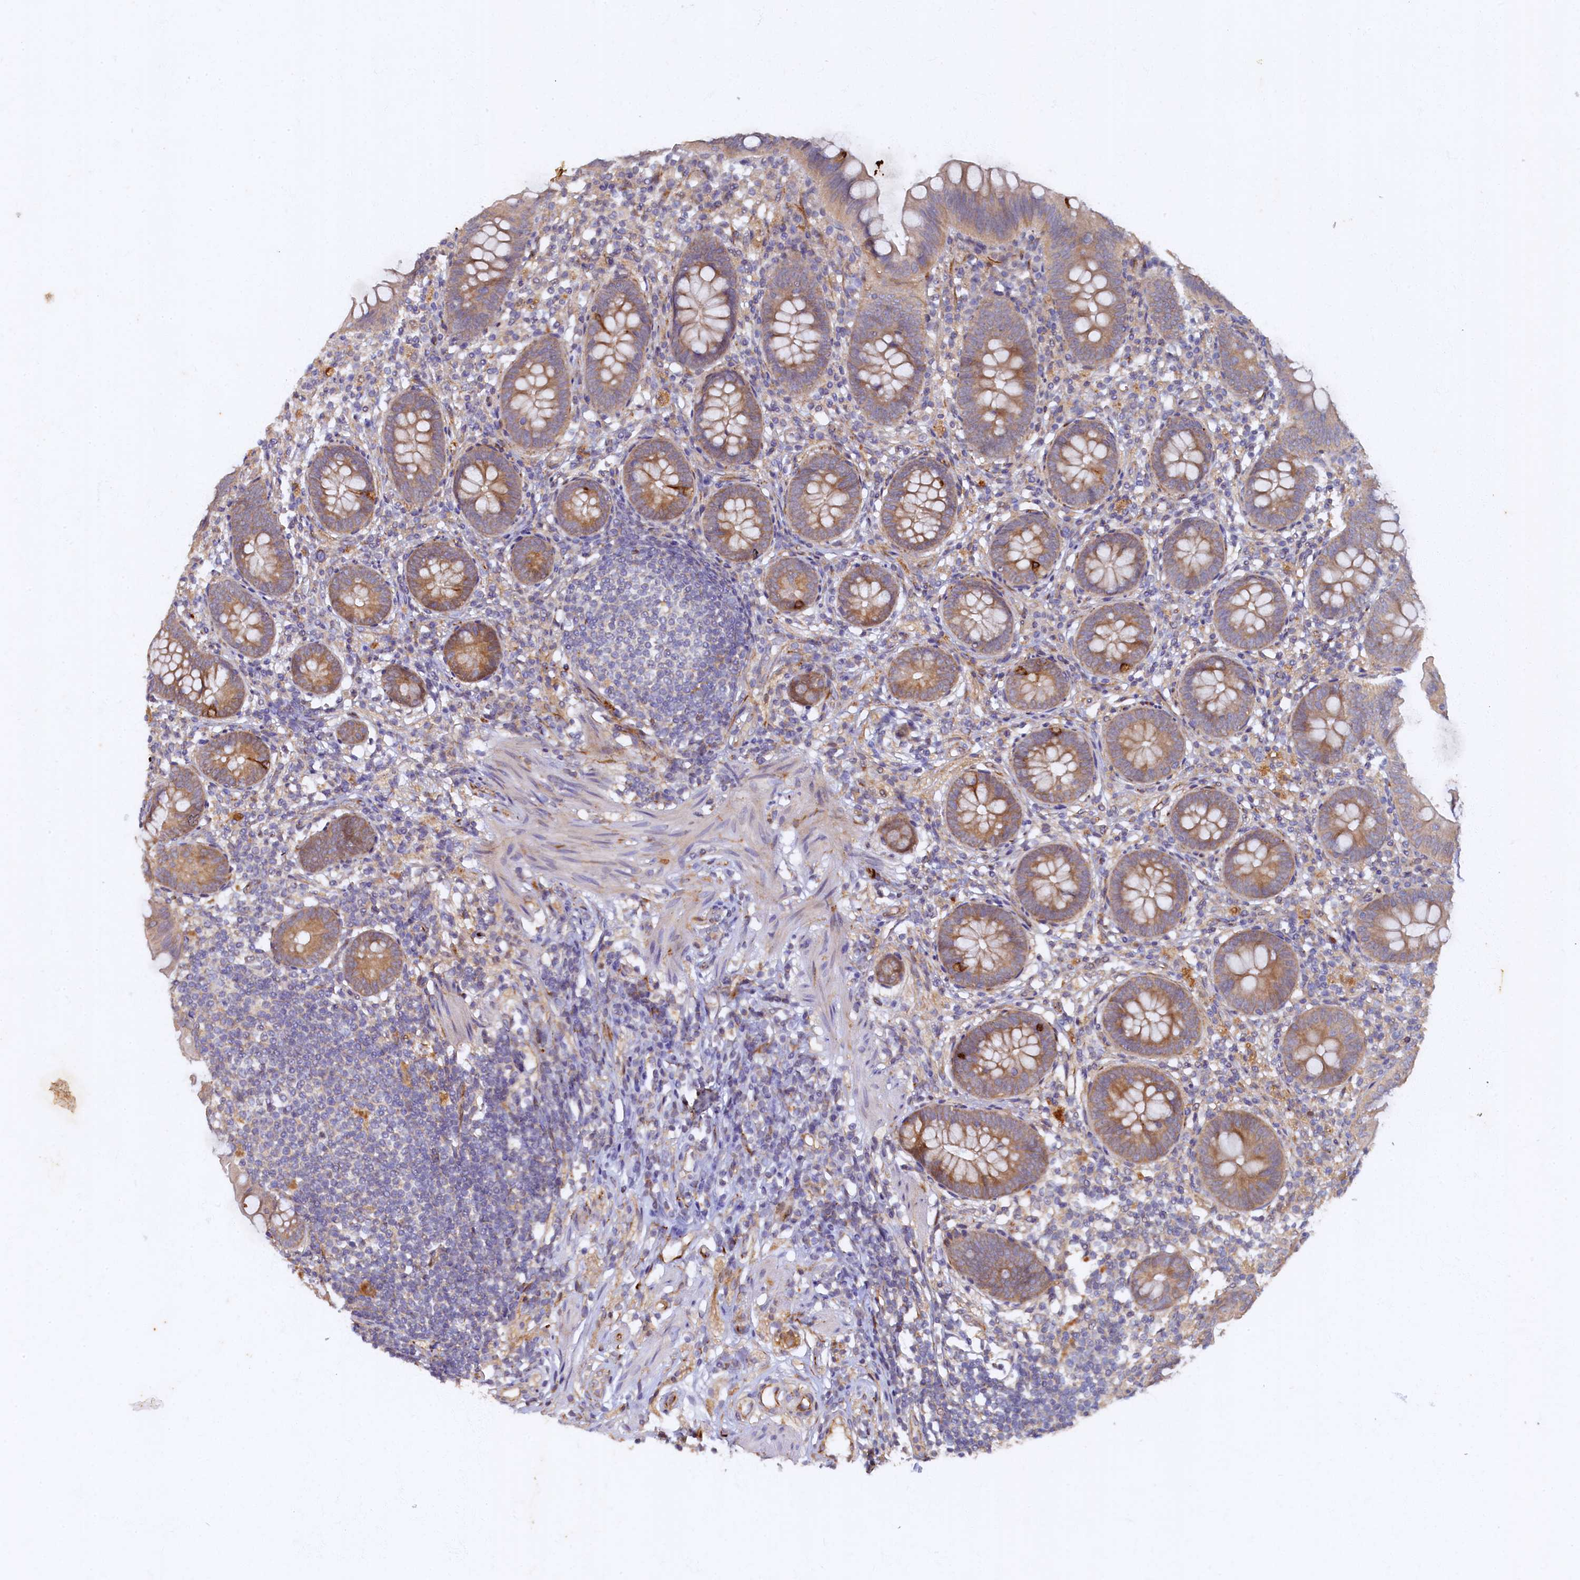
{"staining": {"intensity": "moderate", "quantity": ">75%", "location": "cytoplasmic/membranous"}, "tissue": "appendix", "cell_type": "Glandular cells", "image_type": "normal", "snomed": [{"axis": "morphology", "description": "Normal tissue, NOS"}, {"axis": "topography", "description": "Appendix"}], "caption": "A medium amount of moderate cytoplasmic/membranous expression is present in approximately >75% of glandular cells in unremarkable appendix. The staining was performed using DAB, with brown indicating positive protein expression. Nuclei are stained blue with hematoxylin.", "gene": "ARL11", "patient": {"sex": "female", "age": 62}}